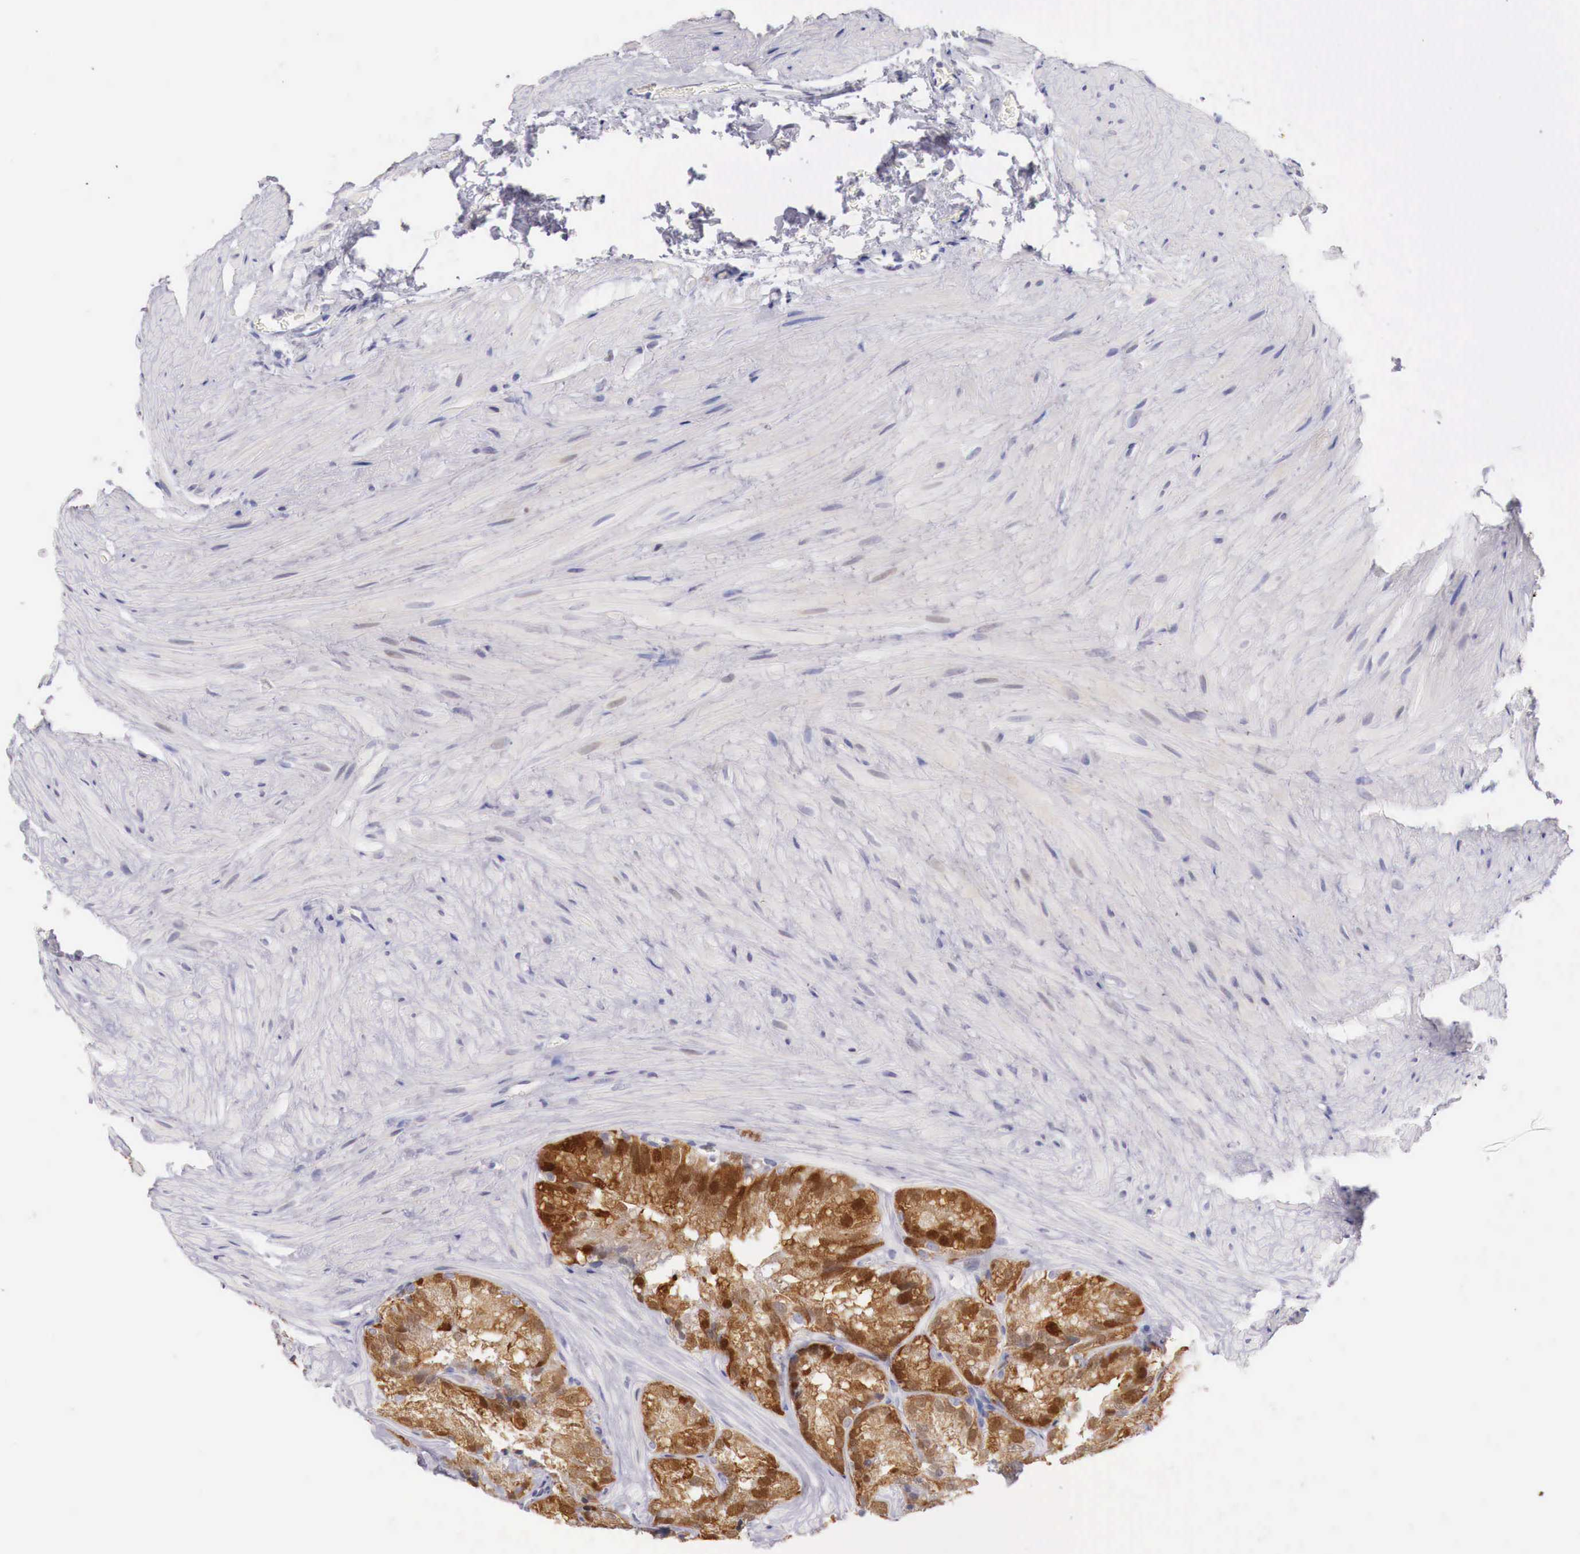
{"staining": {"intensity": "strong", "quantity": "25%-75%", "location": "cytoplasmic/membranous,nuclear"}, "tissue": "seminal vesicle", "cell_type": "Glandular cells", "image_type": "normal", "snomed": [{"axis": "morphology", "description": "Normal tissue, NOS"}, {"axis": "topography", "description": "Seminal veicle"}], "caption": "Seminal vesicle was stained to show a protein in brown. There is high levels of strong cytoplasmic/membranous,nuclear staining in about 25%-75% of glandular cells. Nuclei are stained in blue.", "gene": "ITIH6", "patient": {"sex": "male", "age": 69}}